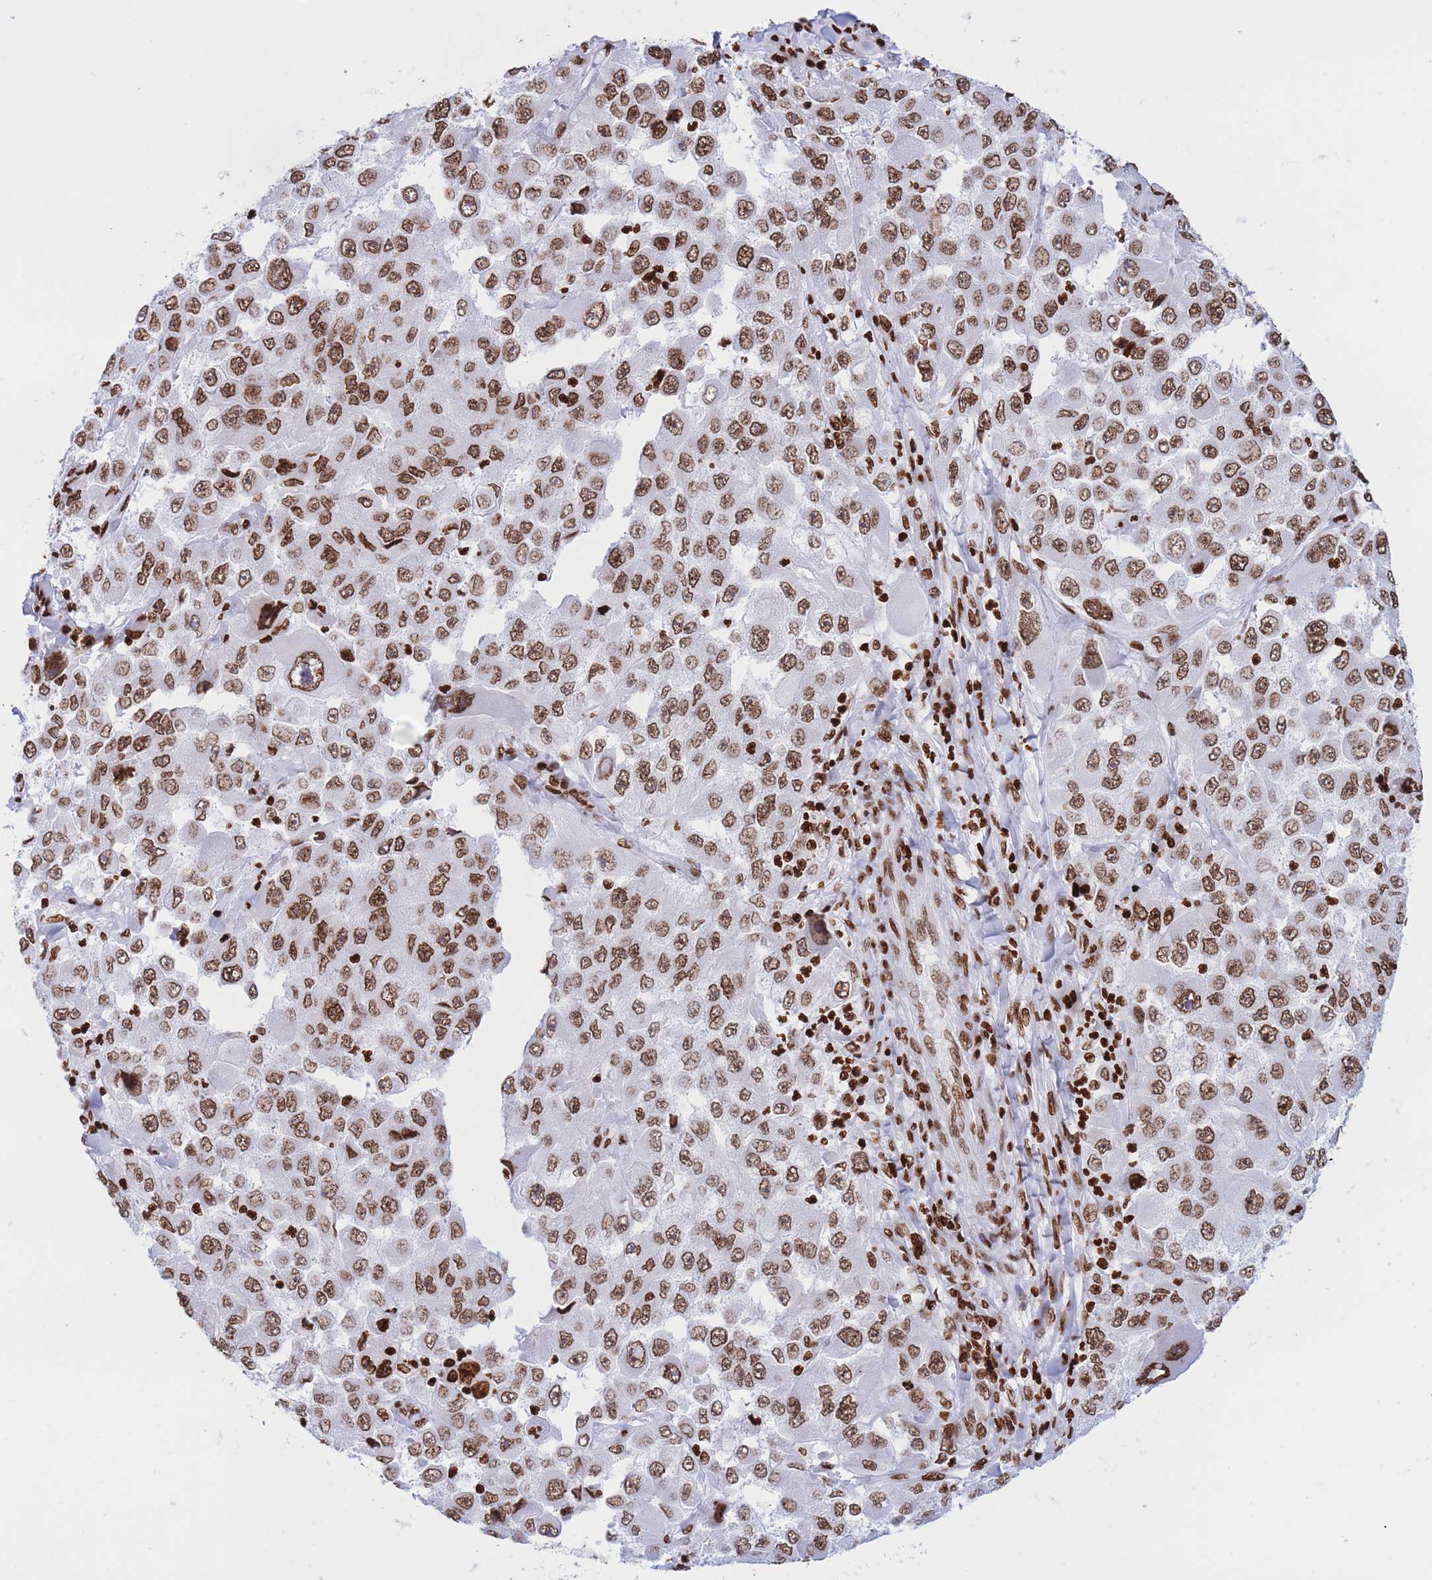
{"staining": {"intensity": "moderate", "quantity": ">75%", "location": "nuclear"}, "tissue": "melanoma", "cell_type": "Tumor cells", "image_type": "cancer", "snomed": [{"axis": "morphology", "description": "Malignant melanoma, Metastatic site"}, {"axis": "topography", "description": "Lymph node"}], "caption": "This is an image of immunohistochemistry (IHC) staining of melanoma, which shows moderate staining in the nuclear of tumor cells.", "gene": "H2BC11", "patient": {"sex": "male", "age": 62}}